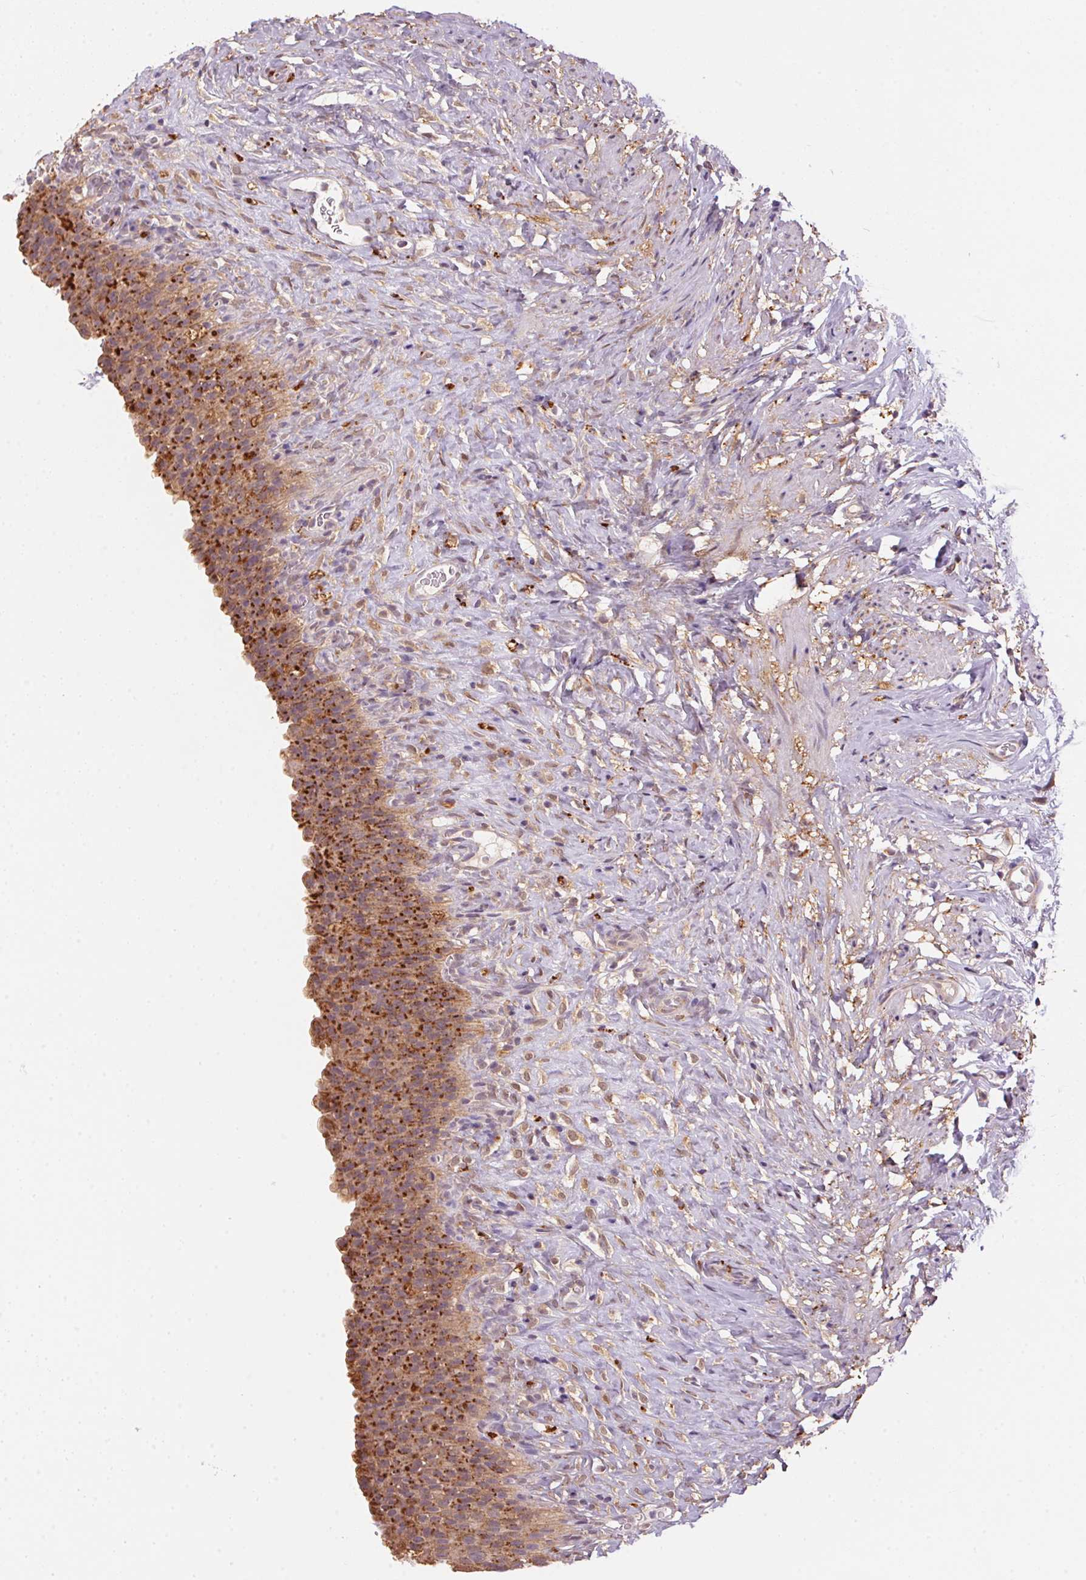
{"staining": {"intensity": "strong", "quantity": ">75%", "location": "cytoplasmic/membranous"}, "tissue": "urinary bladder", "cell_type": "Urothelial cells", "image_type": "normal", "snomed": [{"axis": "morphology", "description": "Normal tissue, NOS"}, {"axis": "topography", "description": "Urinary bladder"}, {"axis": "topography", "description": "Prostate"}], "caption": "Protein staining reveals strong cytoplasmic/membranous staining in about >75% of urothelial cells in unremarkable urinary bladder. (Brightfield microscopy of DAB IHC at high magnification).", "gene": "ADH5", "patient": {"sex": "male", "age": 76}}